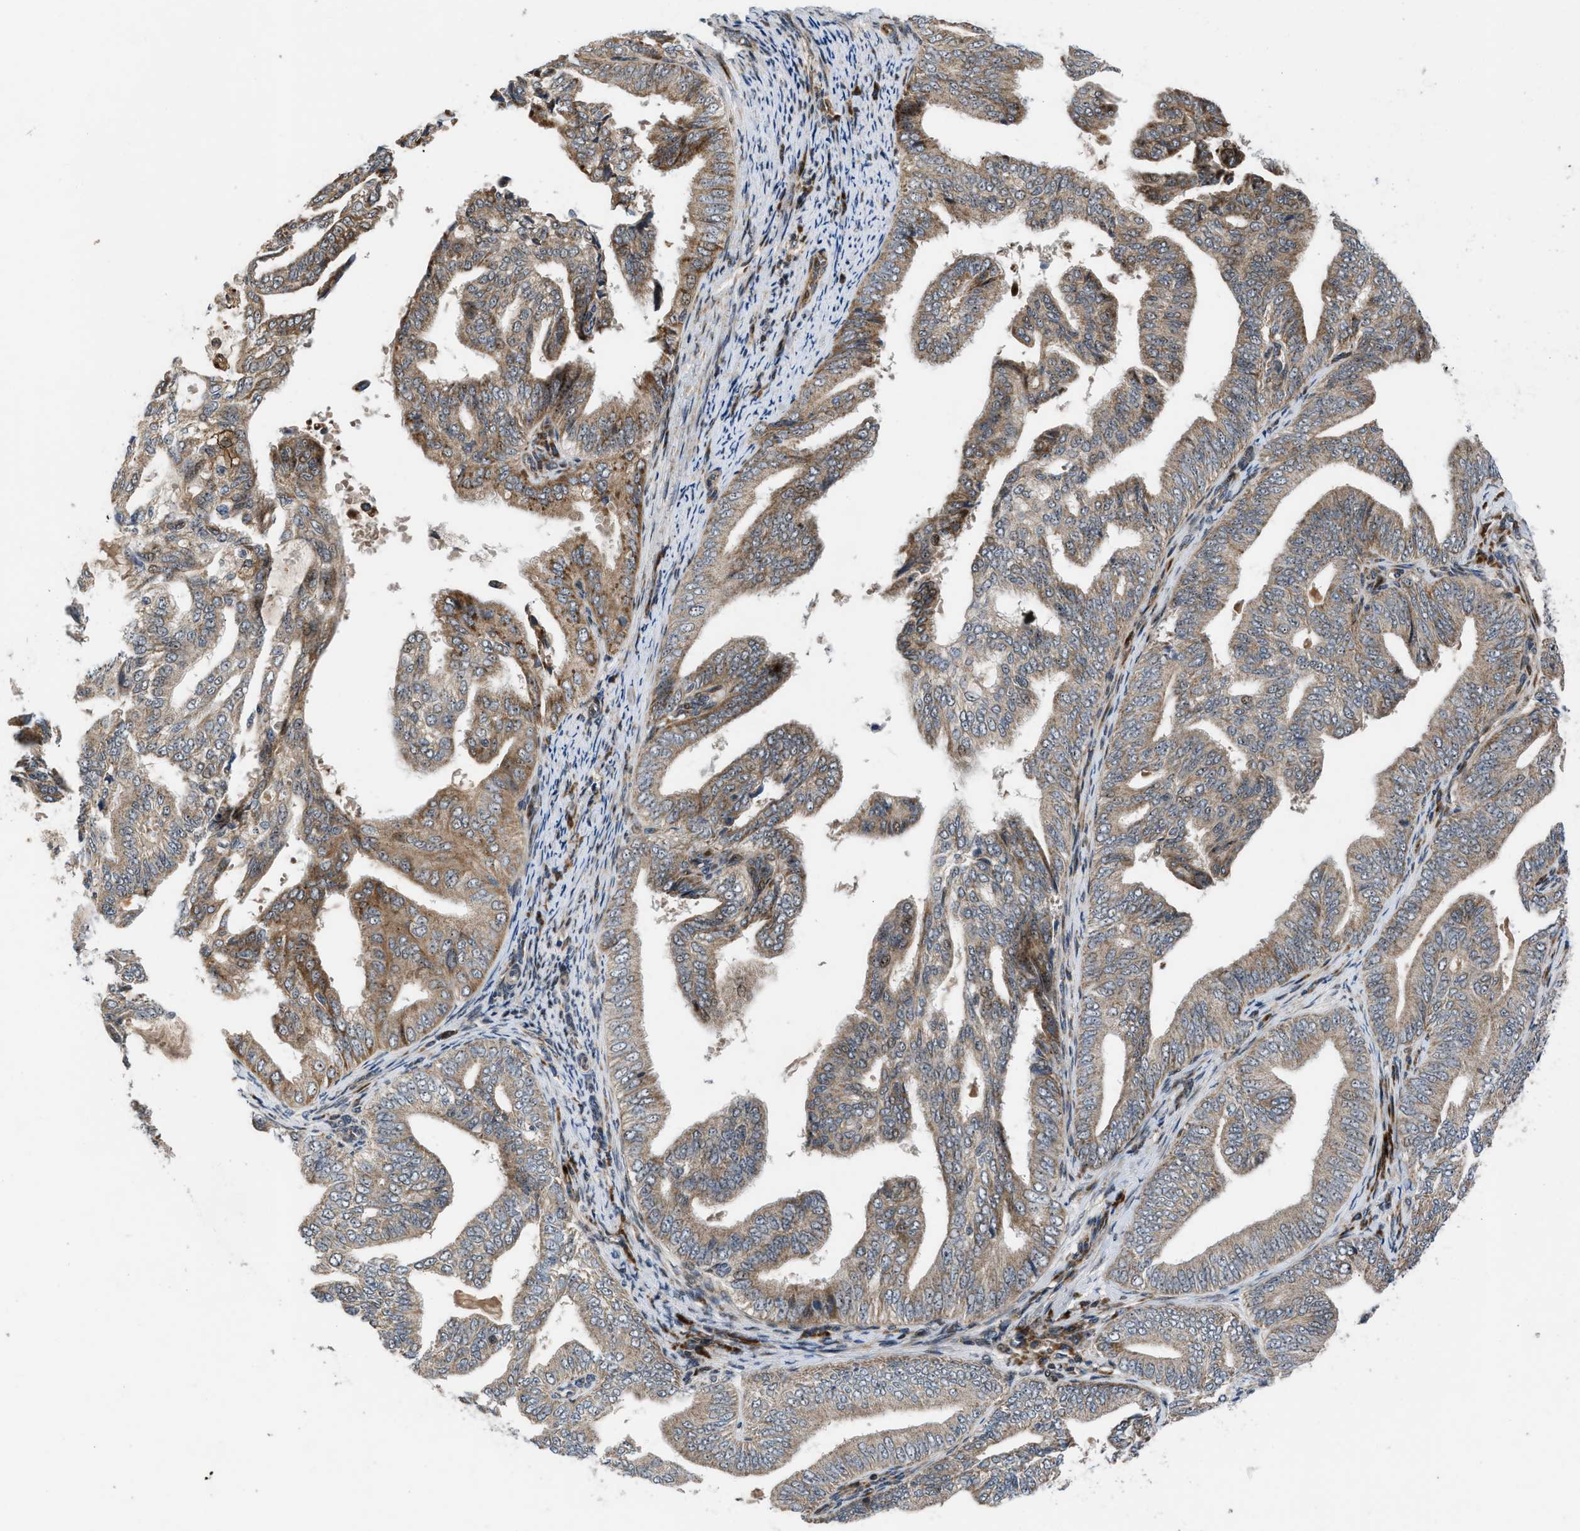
{"staining": {"intensity": "weak", "quantity": ">75%", "location": "cytoplasmic/membranous"}, "tissue": "endometrial cancer", "cell_type": "Tumor cells", "image_type": "cancer", "snomed": [{"axis": "morphology", "description": "Adenocarcinoma, NOS"}, {"axis": "topography", "description": "Endometrium"}], "caption": "This photomicrograph exhibits immunohistochemistry (IHC) staining of human endometrial cancer (adenocarcinoma), with low weak cytoplasmic/membranous positivity in approximately >75% of tumor cells.", "gene": "AP3M2", "patient": {"sex": "female", "age": 58}}